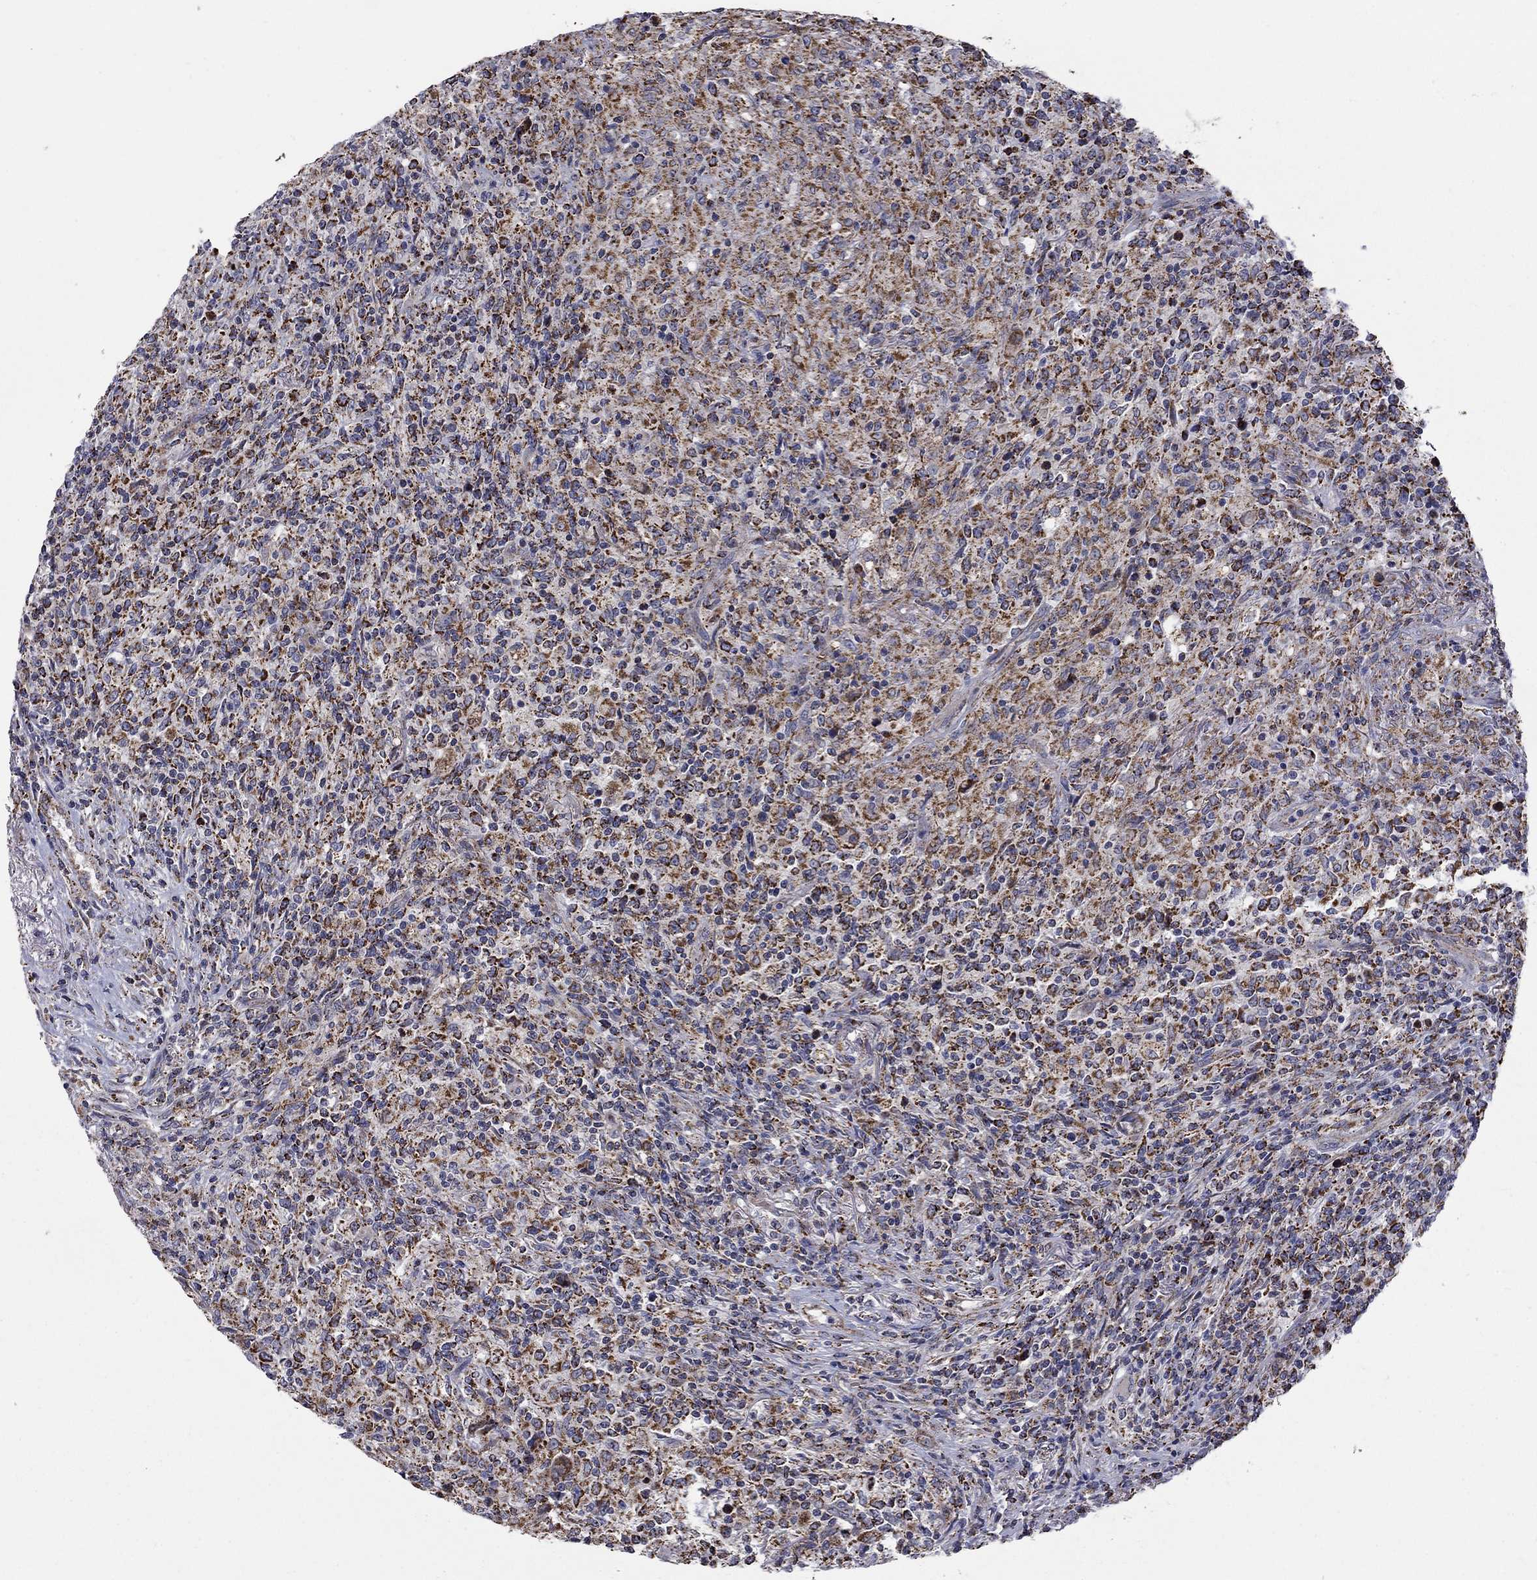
{"staining": {"intensity": "strong", "quantity": "25%-75%", "location": "cytoplasmic/membranous"}, "tissue": "lymphoma", "cell_type": "Tumor cells", "image_type": "cancer", "snomed": [{"axis": "morphology", "description": "Malignant lymphoma, non-Hodgkin's type, High grade"}, {"axis": "topography", "description": "Lung"}], "caption": "Protein analysis of lymphoma tissue reveals strong cytoplasmic/membranous staining in approximately 25%-75% of tumor cells.", "gene": "HPS5", "patient": {"sex": "male", "age": 79}}